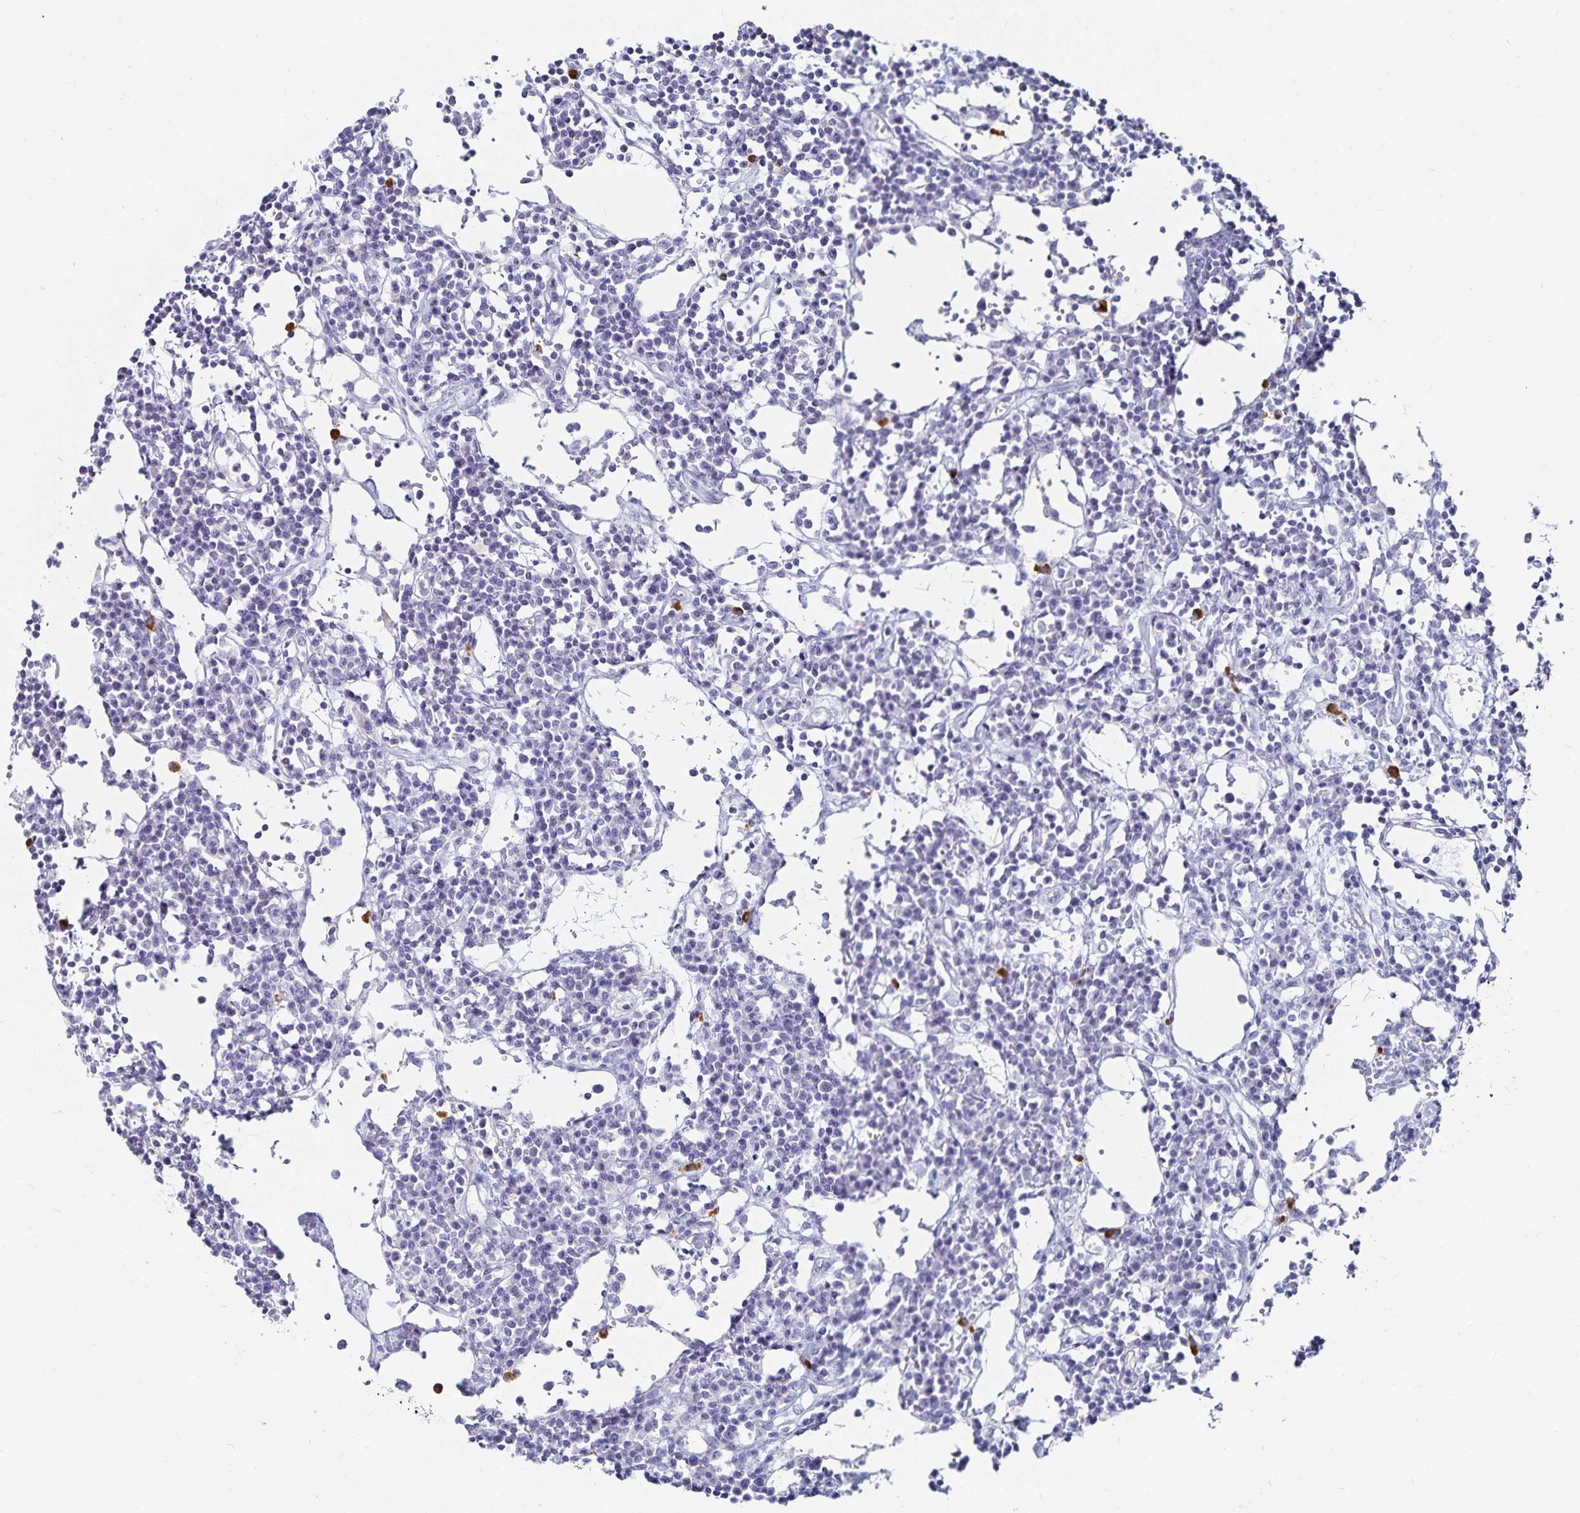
{"staining": {"intensity": "negative", "quantity": "none", "location": "none"}, "tissue": "lymph node", "cell_type": "Germinal center cells", "image_type": "normal", "snomed": [{"axis": "morphology", "description": "Normal tissue, NOS"}, {"axis": "topography", "description": "Lymph node"}], "caption": "The IHC histopathology image has no significant positivity in germinal center cells of lymph node. (Brightfield microscopy of DAB IHC at high magnification).", "gene": "TNIP1", "patient": {"sex": "female", "age": 78}}